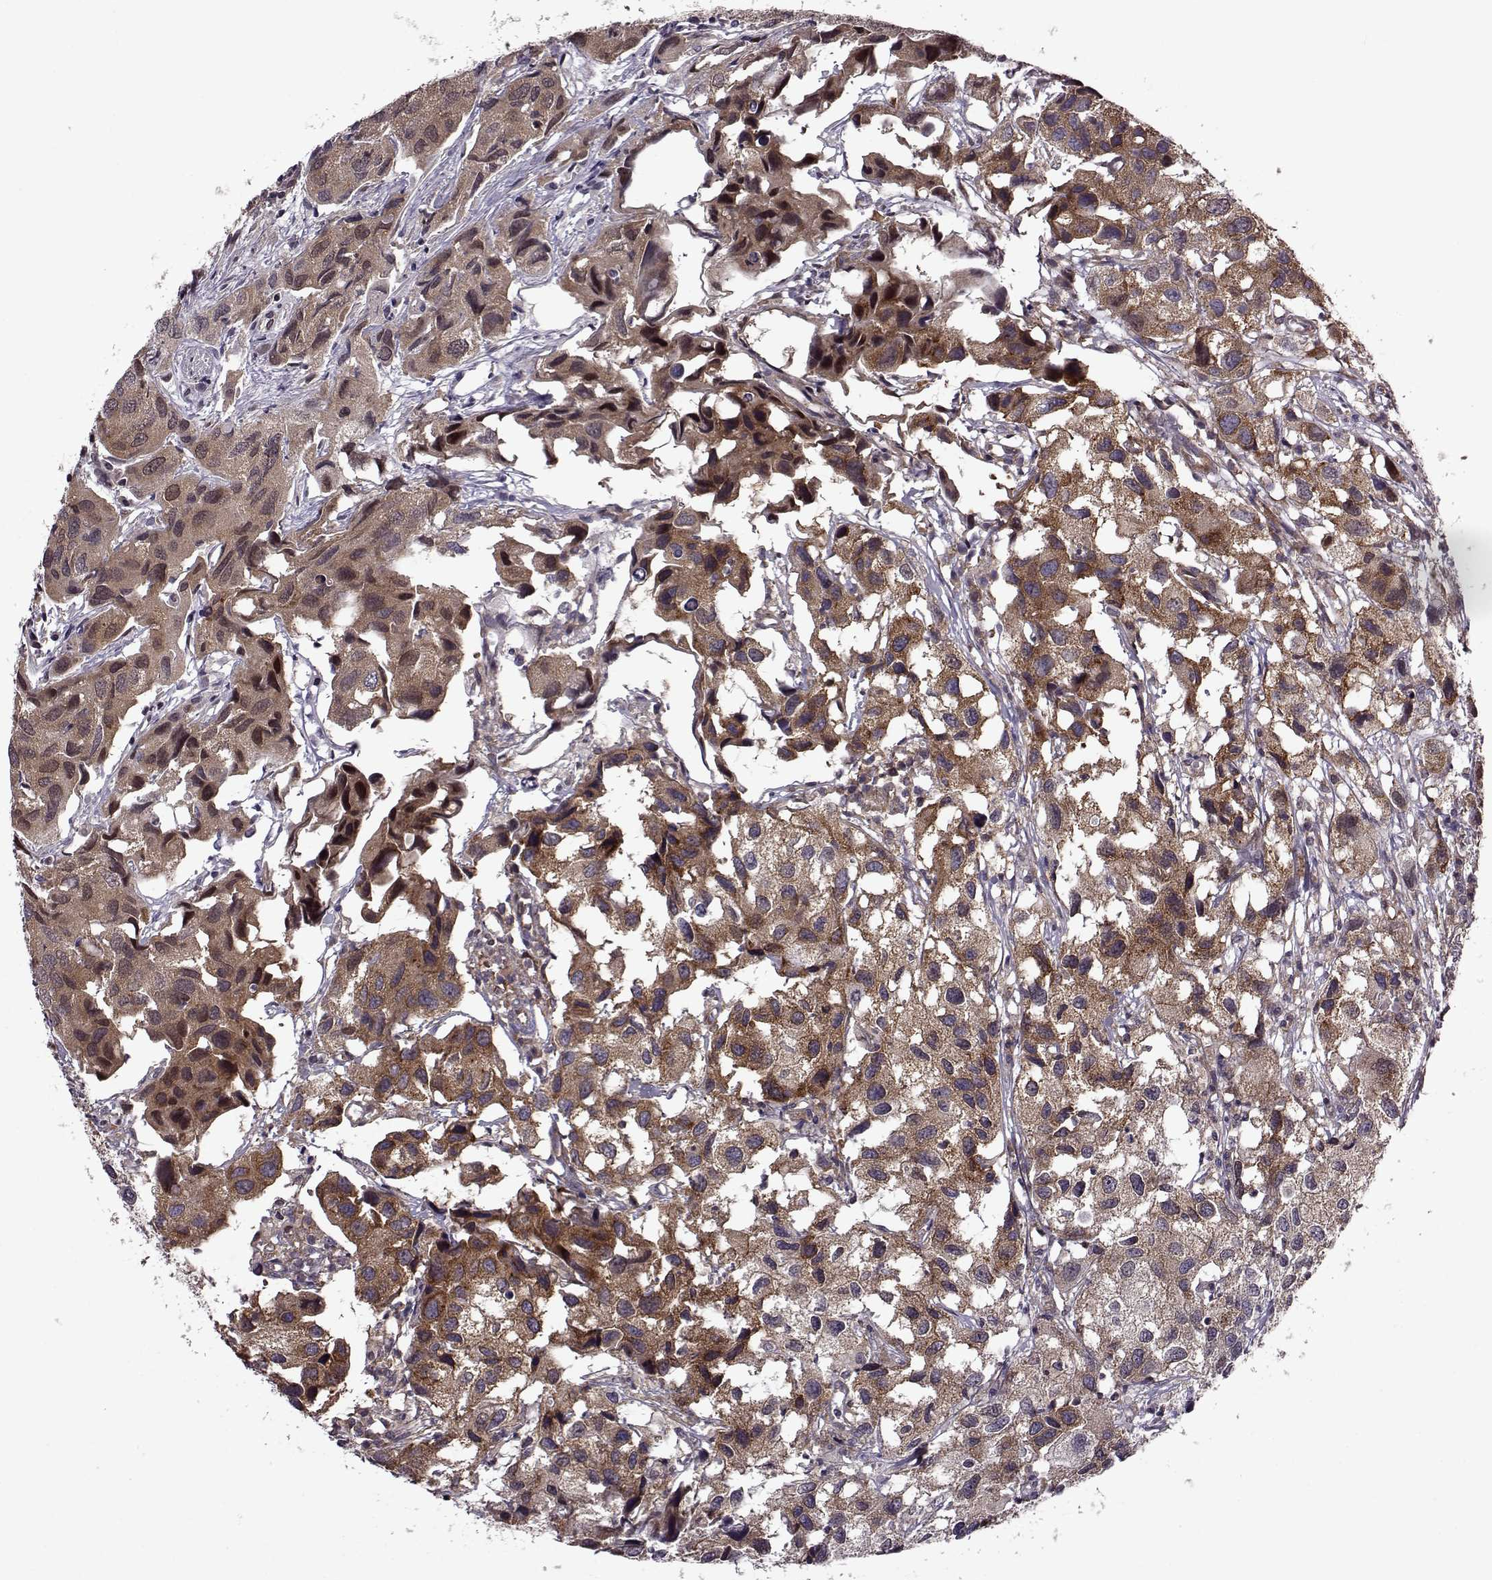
{"staining": {"intensity": "strong", "quantity": ">75%", "location": "cytoplasmic/membranous"}, "tissue": "urothelial cancer", "cell_type": "Tumor cells", "image_type": "cancer", "snomed": [{"axis": "morphology", "description": "Urothelial carcinoma, High grade"}, {"axis": "topography", "description": "Urinary bladder"}], "caption": "An IHC micrograph of neoplastic tissue is shown. Protein staining in brown labels strong cytoplasmic/membranous positivity in urothelial carcinoma (high-grade) within tumor cells.", "gene": "URI1", "patient": {"sex": "male", "age": 79}}